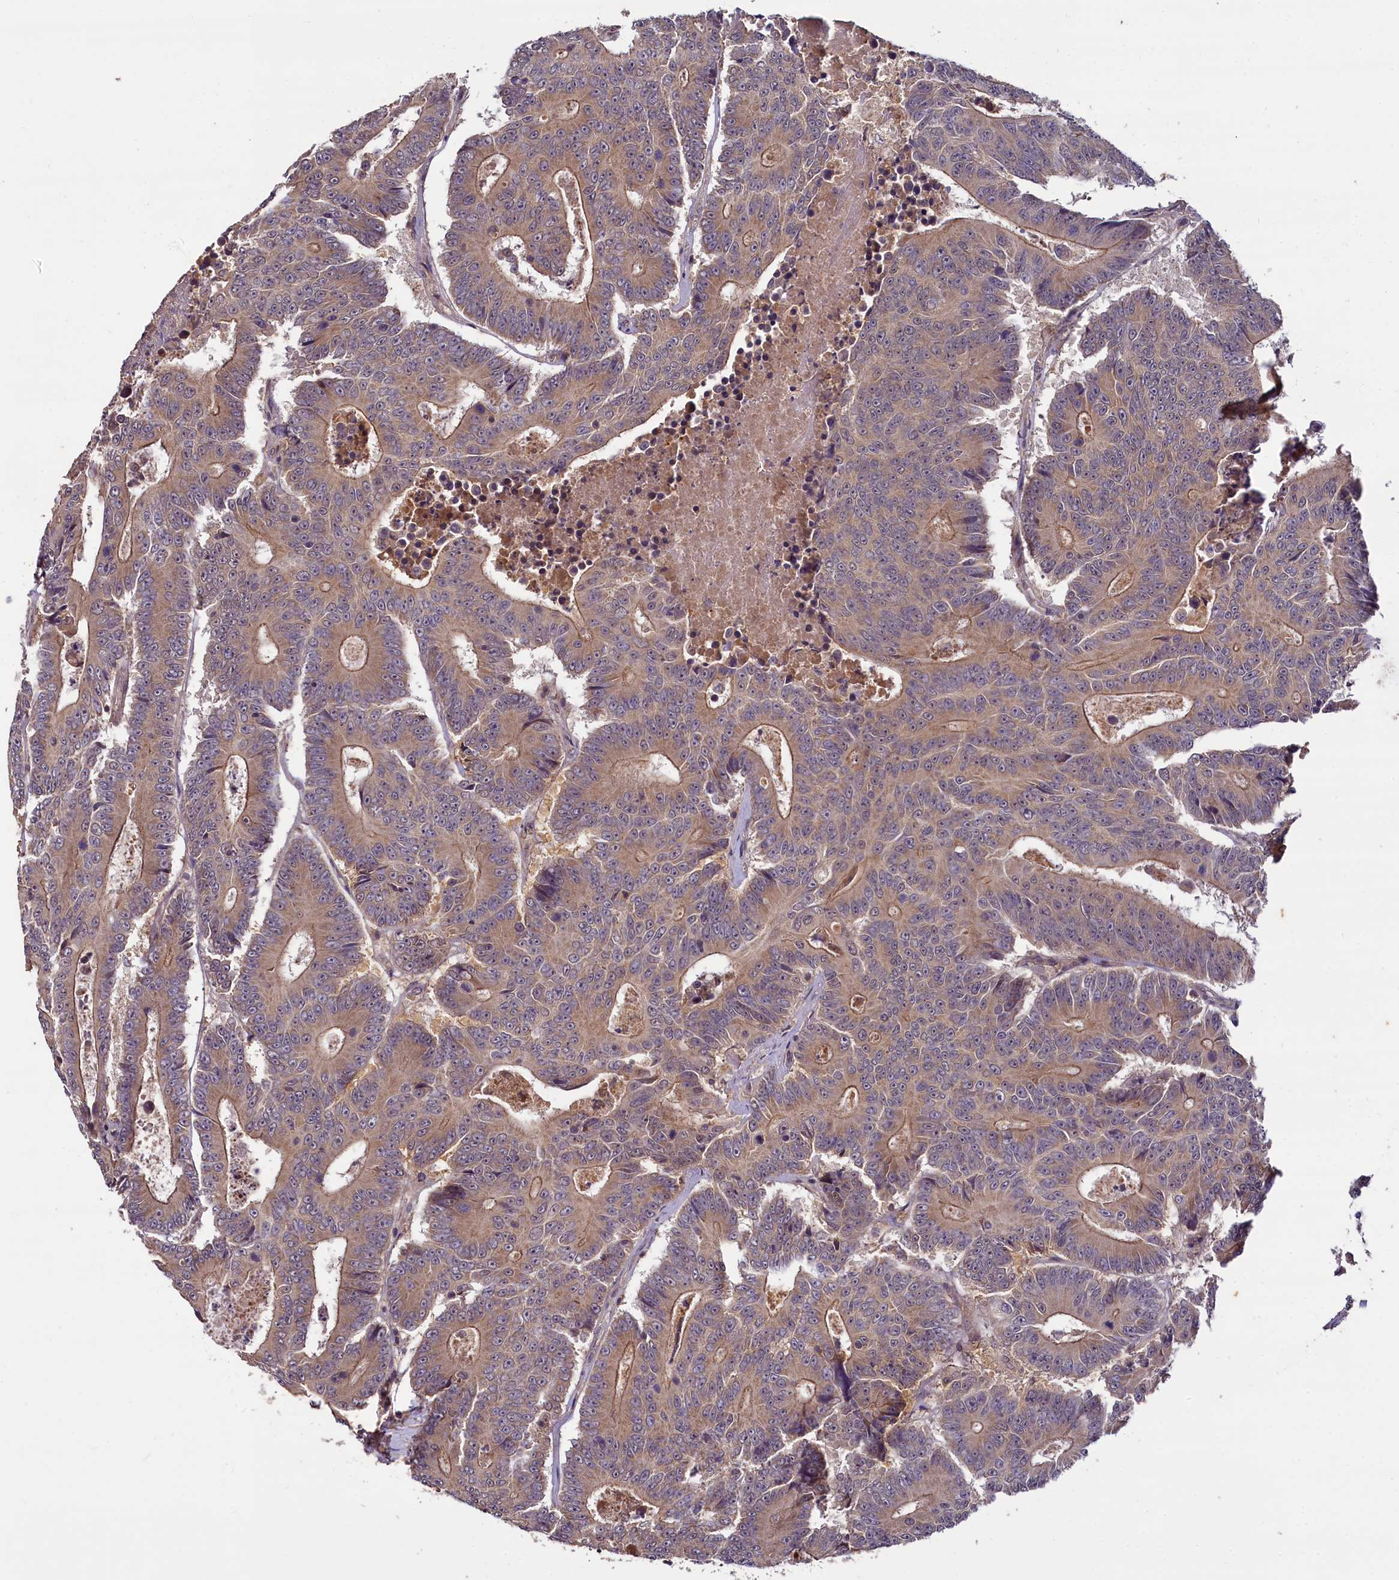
{"staining": {"intensity": "moderate", "quantity": ">75%", "location": "cytoplasmic/membranous"}, "tissue": "colorectal cancer", "cell_type": "Tumor cells", "image_type": "cancer", "snomed": [{"axis": "morphology", "description": "Adenocarcinoma, NOS"}, {"axis": "topography", "description": "Colon"}], "caption": "Immunohistochemistry (IHC) (DAB (3,3'-diaminobenzidine)) staining of human colorectal cancer (adenocarcinoma) demonstrates moderate cytoplasmic/membranous protein expression in approximately >75% of tumor cells.", "gene": "TMEM39A", "patient": {"sex": "male", "age": 83}}